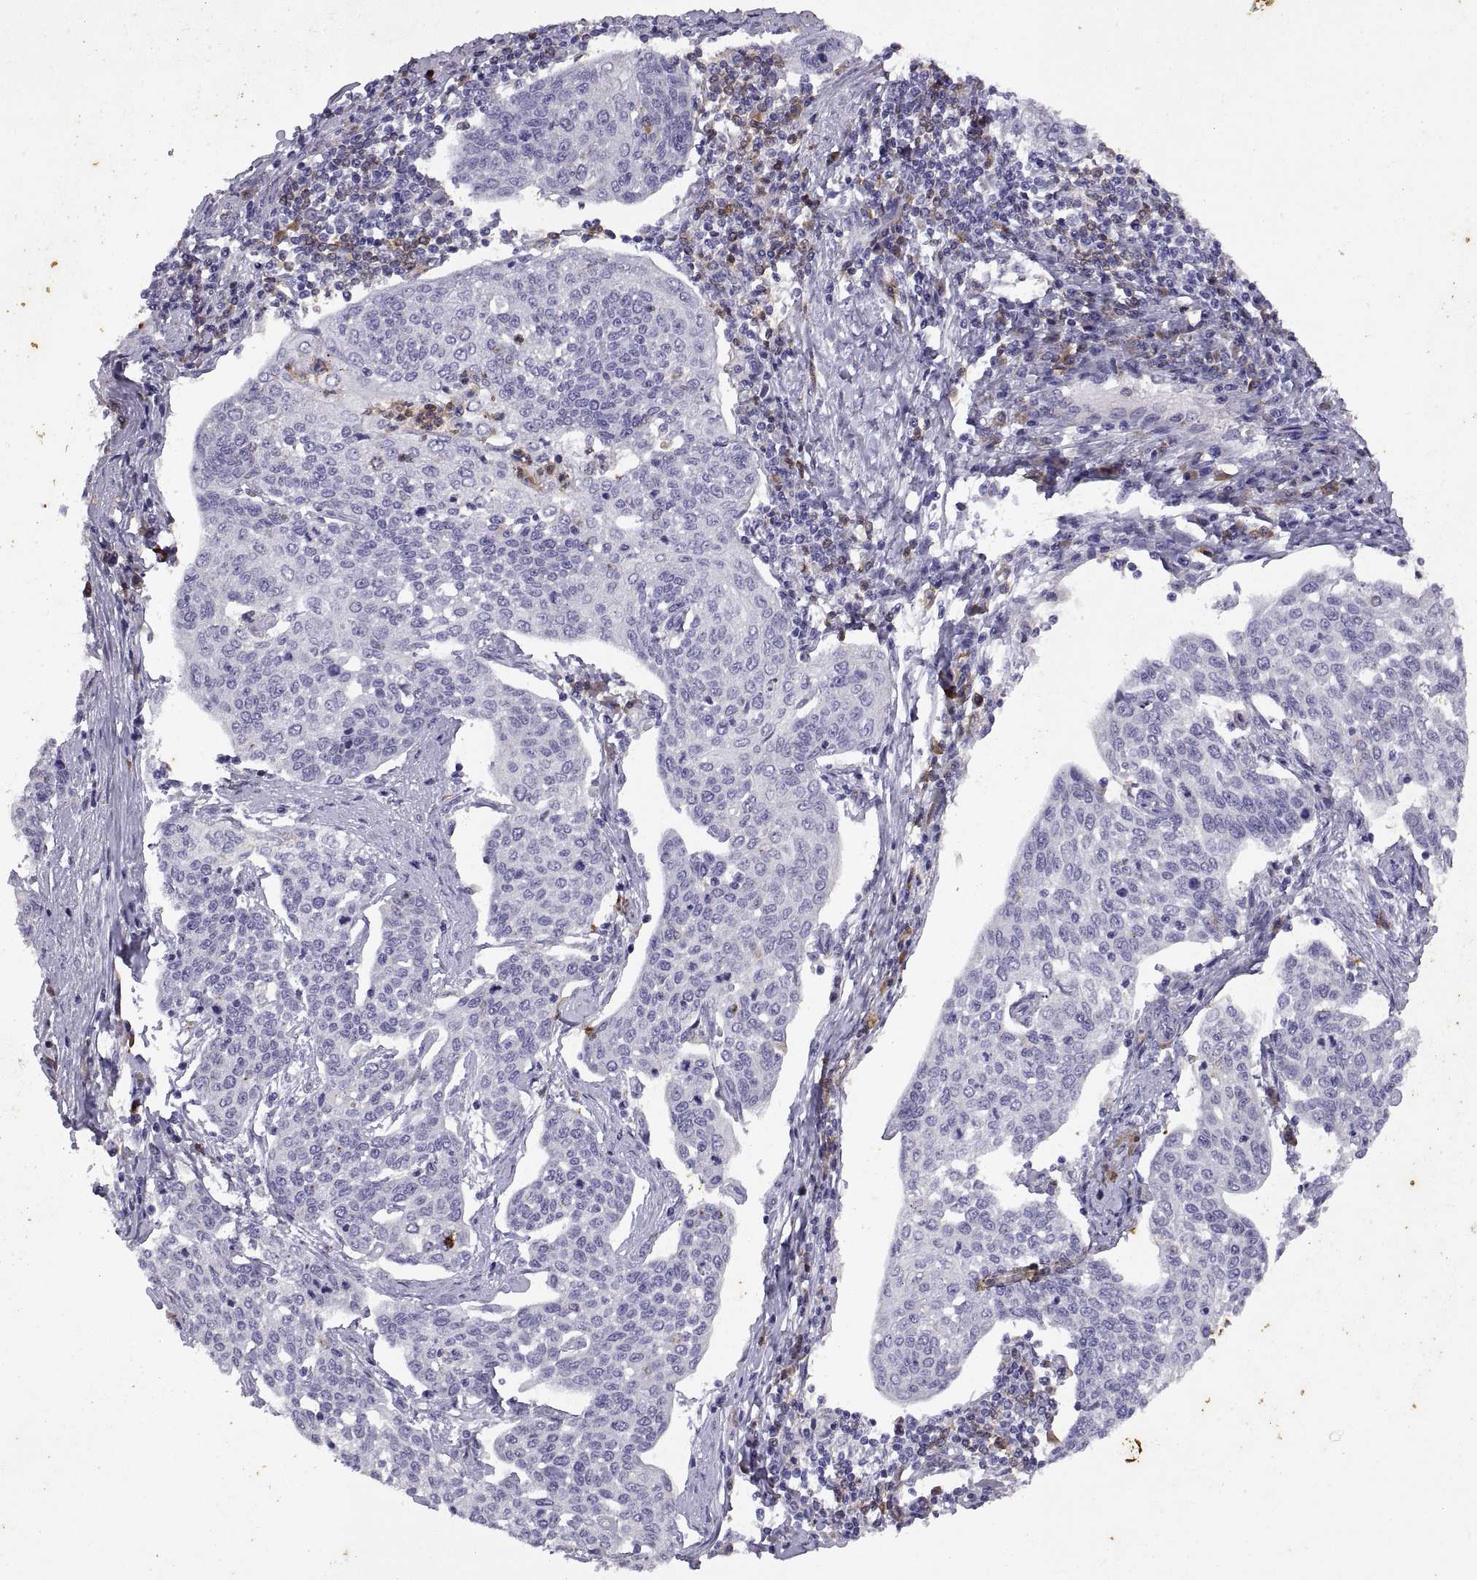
{"staining": {"intensity": "negative", "quantity": "none", "location": "none"}, "tissue": "cervical cancer", "cell_type": "Tumor cells", "image_type": "cancer", "snomed": [{"axis": "morphology", "description": "Squamous cell carcinoma, NOS"}, {"axis": "topography", "description": "Cervix"}], "caption": "Immunohistochemical staining of cervical cancer (squamous cell carcinoma) reveals no significant positivity in tumor cells.", "gene": "DOK3", "patient": {"sex": "female", "age": 34}}